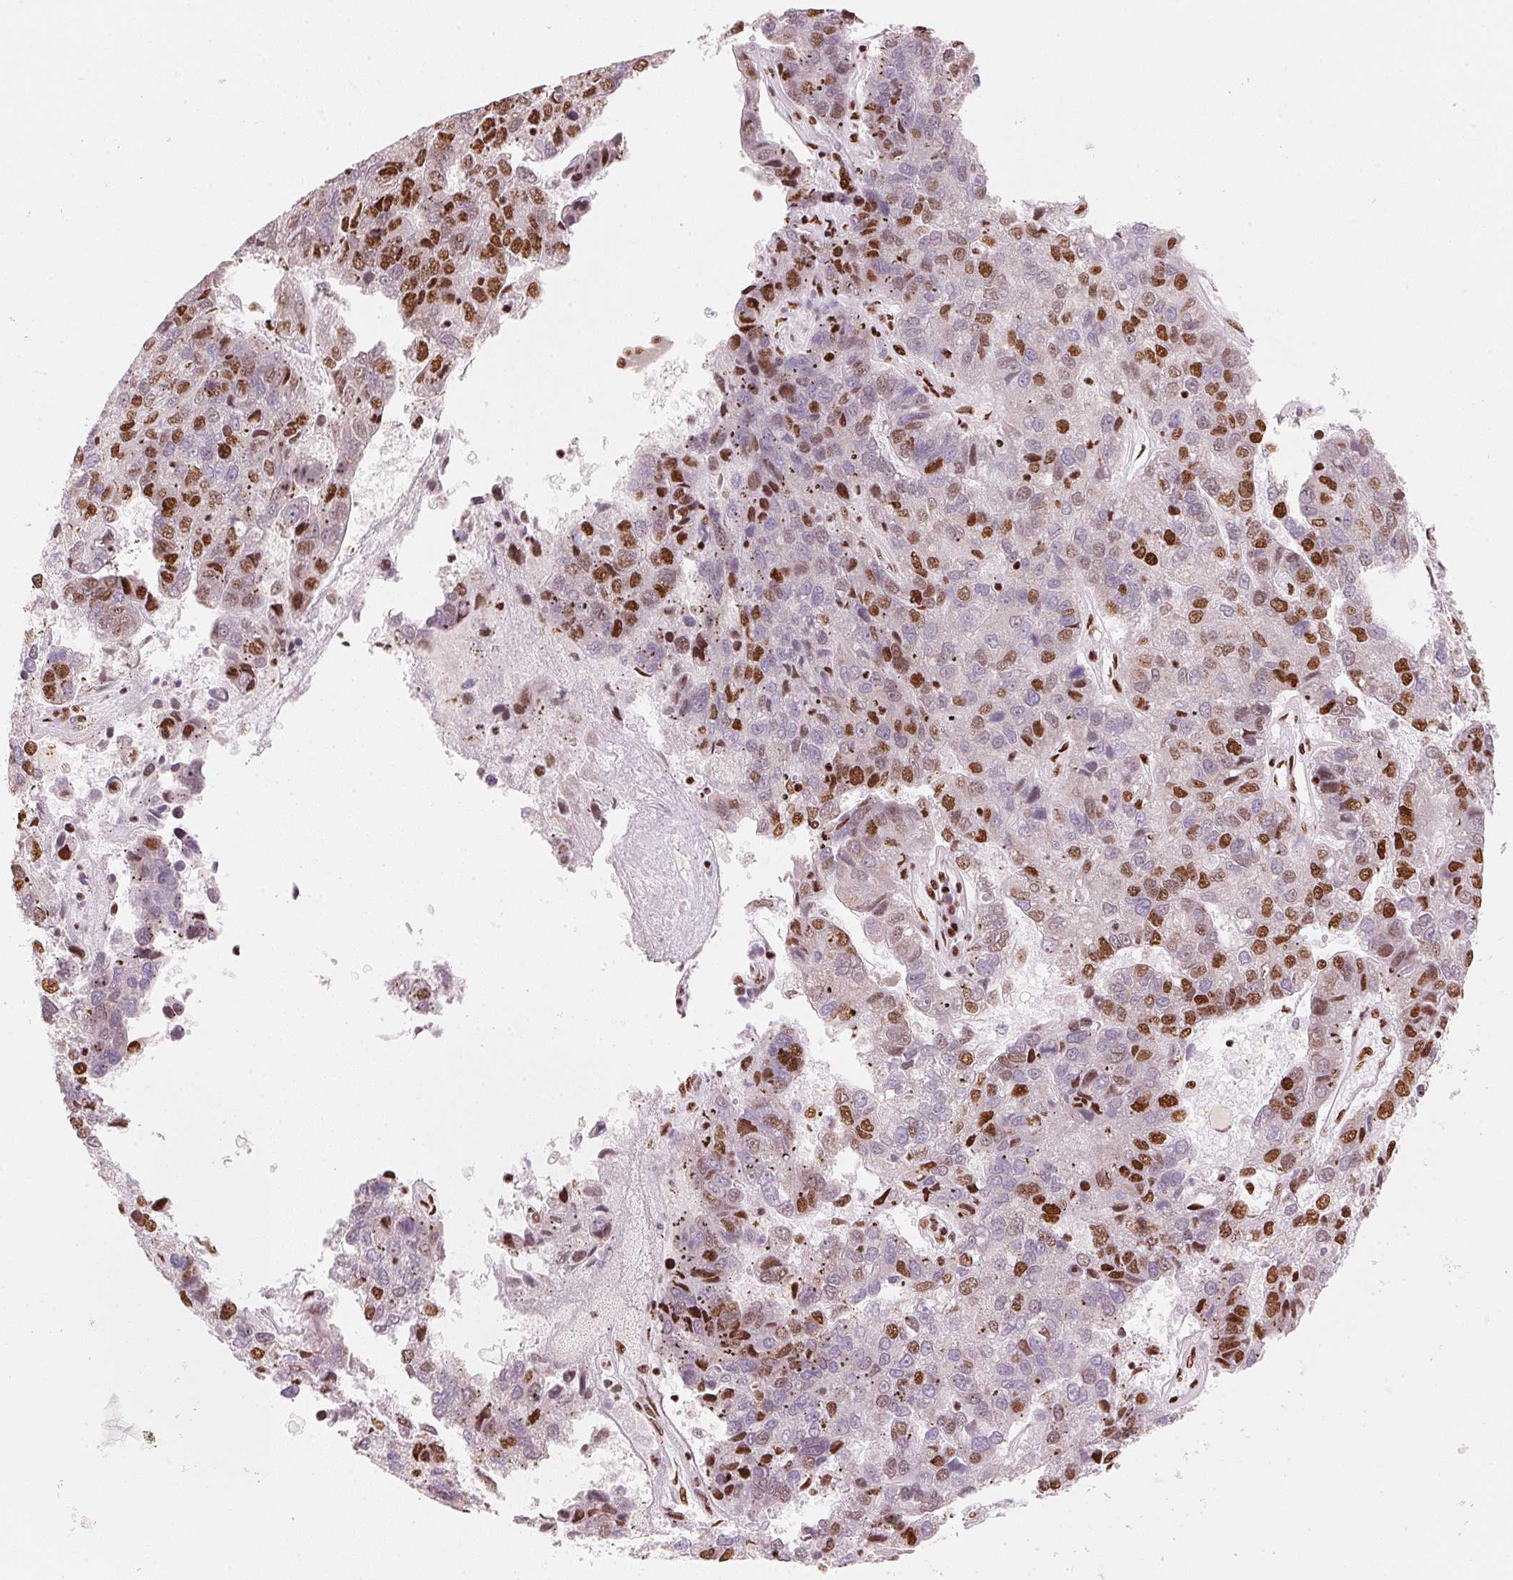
{"staining": {"intensity": "strong", "quantity": "25%-75%", "location": "nuclear"}, "tissue": "pancreatic cancer", "cell_type": "Tumor cells", "image_type": "cancer", "snomed": [{"axis": "morphology", "description": "Adenocarcinoma, NOS"}, {"axis": "topography", "description": "Pancreas"}], "caption": "DAB (3,3'-diaminobenzidine) immunohistochemical staining of pancreatic adenocarcinoma exhibits strong nuclear protein positivity in approximately 25%-75% of tumor cells.", "gene": "NXF1", "patient": {"sex": "female", "age": 61}}